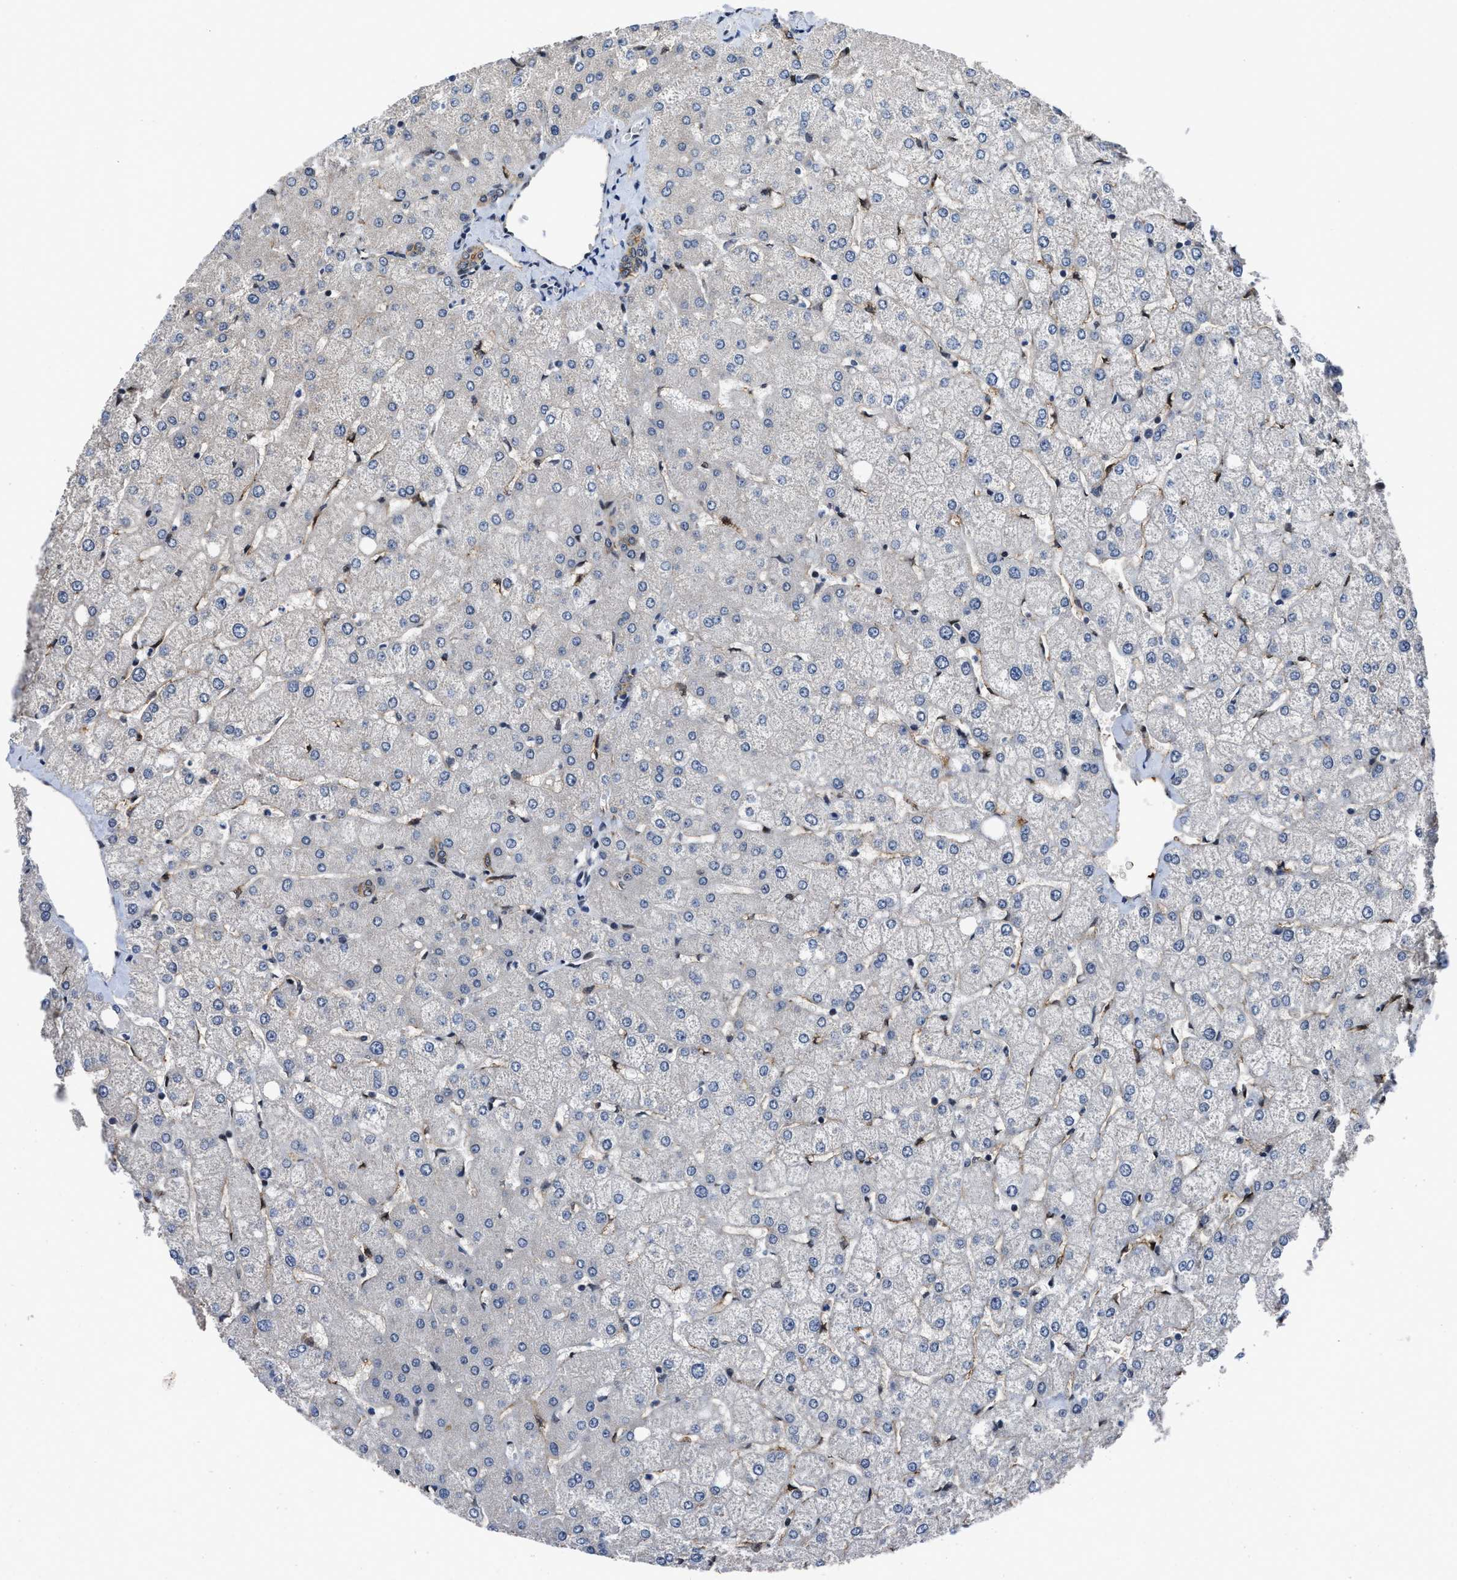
{"staining": {"intensity": "moderate", "quantity": "25%-75%", "location": "cytoplasmic/membranous"}, "tissue": "liver", "cell_type": "Cholangiocytes", "image_type": "normal", "snomed": [{"axis": "morphology", "description": "Normal tissue, NOS"}, {"axis": "topography", "description": "Liver"}], "caption": "A high-resolution image shows IHC staining of unremarkable liver, which demonstrates moderate cytoplasmic/membranous positivity in about 25%-75% of cholangiocytes.", "gene": "MARCKSL1", "patient": {"sex": "female", "age": 54}}